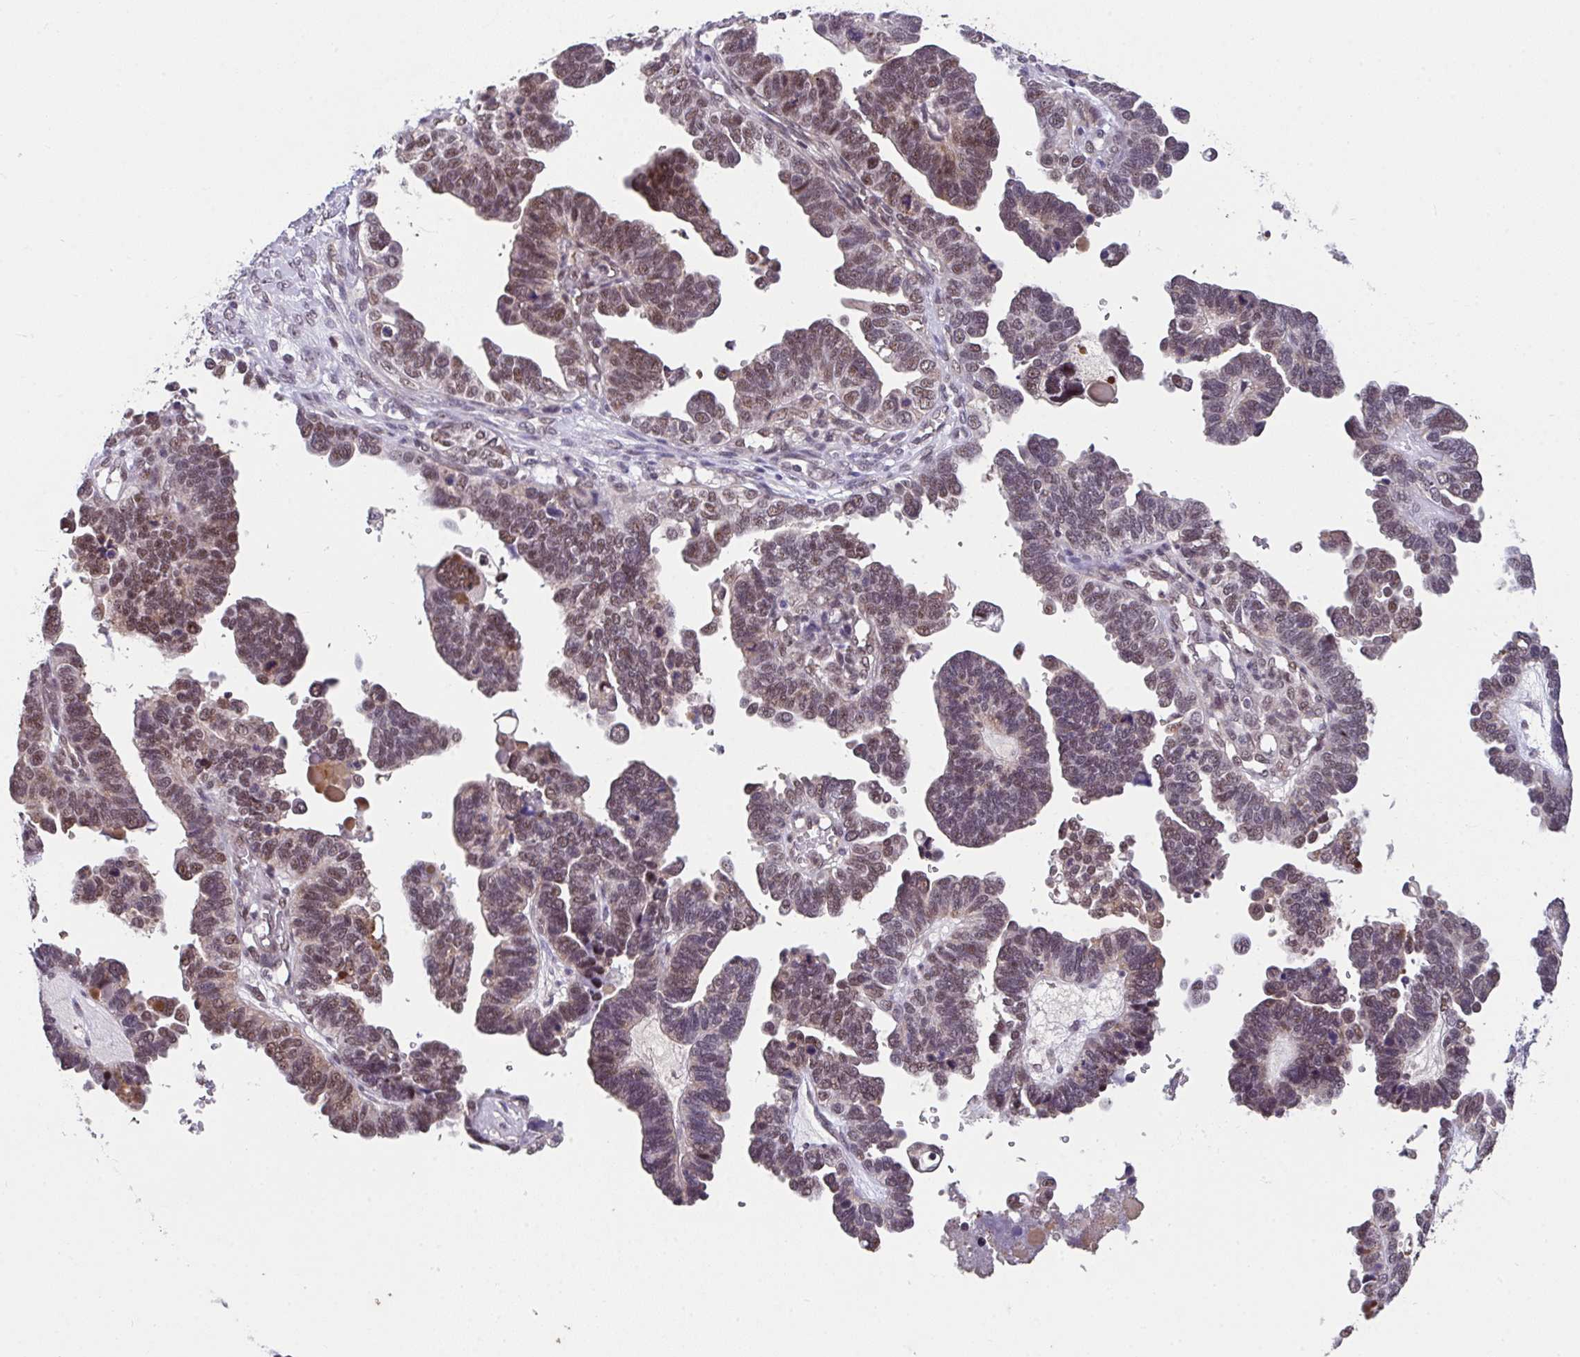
{"staining": {"intensity": "moderate", "quantity": ">75%", "location": "nuclear"}, "tissue": "ovarian cancer", "cell_type": "Tumor cells", "image_type": "cancer", "snomed": [{"axis": "morphology", "description": "Cystadenocarcinoma, serous, NOS"}, {"axis": "topography", "description": "Ovary"}], "caption": "Brown immunohistochemical staining in human ovarian cancer (serous cystadenocarcinoma) exhibits moderate nuclear staining in about >75% of tumor cells.", "gene": "RBBP6", "patient": {"sex": "female", "age": 51}}